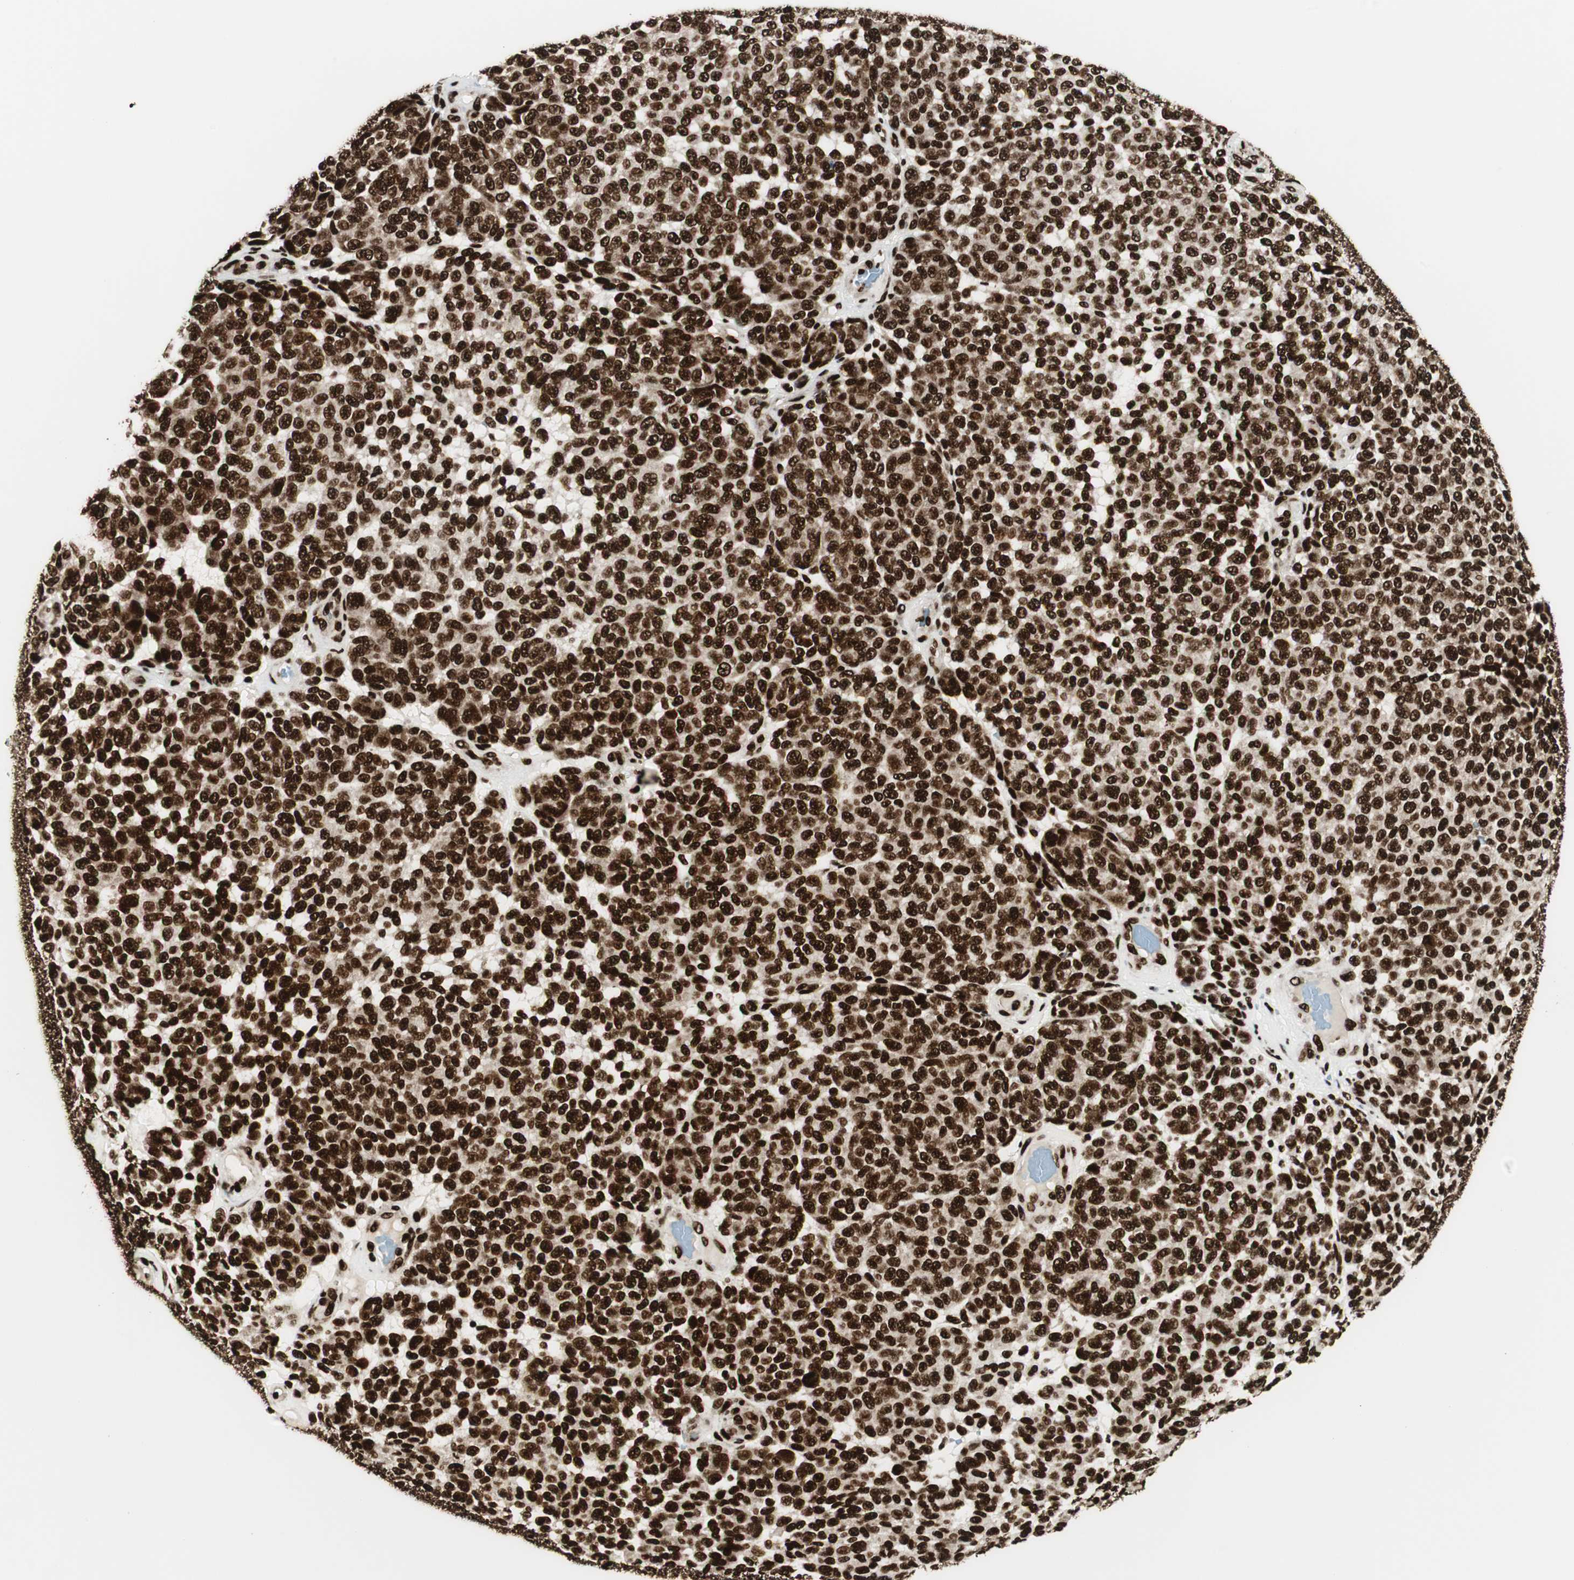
{"staining": {"intensity": "strong", "quantity": ">75%", "location": "nuclear"}, "tissue": "melanoma", "cell_type": "Tumor cells", "image_type": "cancer", "snomed": [{"axis": "morphology", "description": "Malignant melanoma, NOS"}, {"axis": "topography", "description": "Skin"}], "caption": "A photomicrograph of malignant melanoma stained for a protein displays strong nuclear brown staining in tumor cells. The protein of interest is stained brown, and the nuclei are stained in blue (DAB IHC with brightfield microscopy, high magnification).", "gene": "EWSR1", "patient": {"sex": "male", "age": 59}}